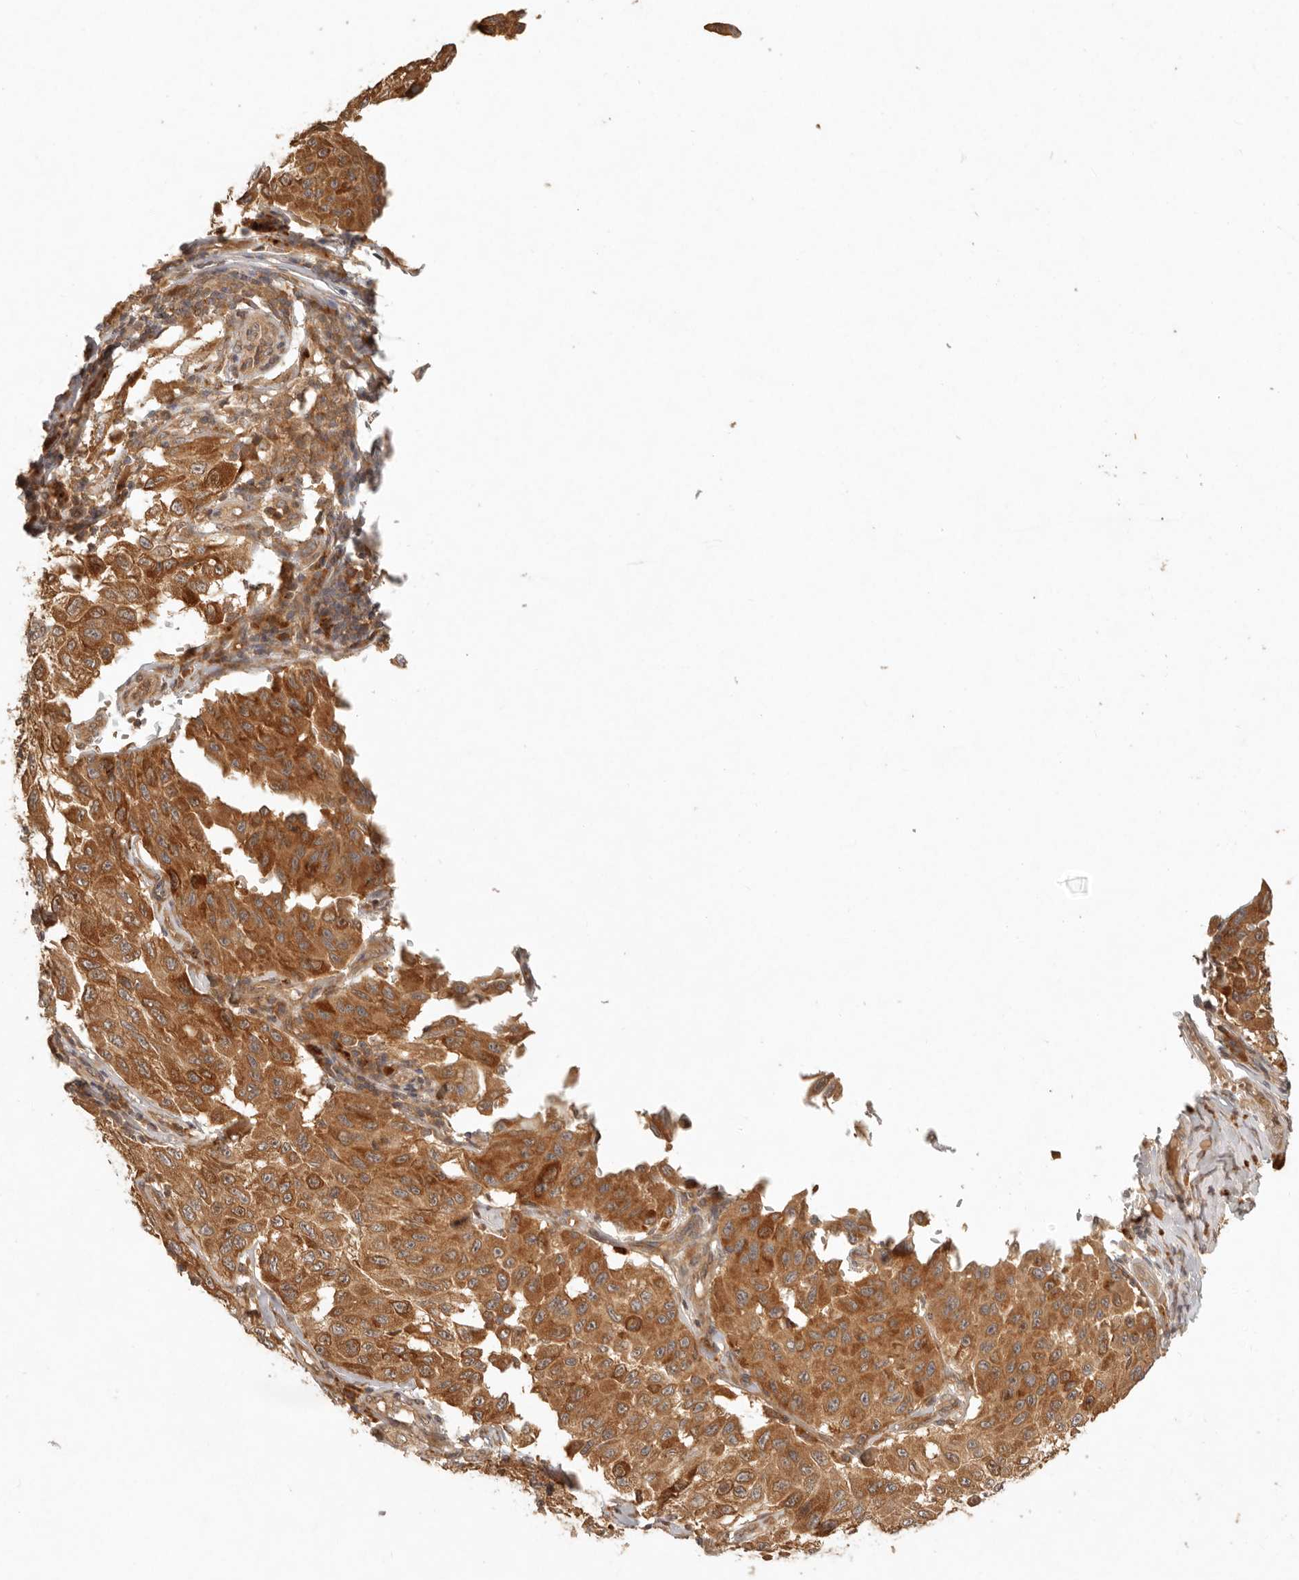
{"staining": {"intensity": "strong", "quantity": ">75%", "location": "cytoplasmic/membranous"}, "tissue": "melanoma", "cell_type": "Tumor cells", "image_type": "cancer", "snomed": [{"axis": "morphology", "description": "Malignant melanoma, NOS"}, {"axis": "topography", "description": "Skin"}], "caption": "Malignant melanoma tissue displays strong cytoplasmic/membranous staining in approximately >75% of tumor cells", "gene": "ANKRD61", "patient": {"sex": "male", "age": 30}}